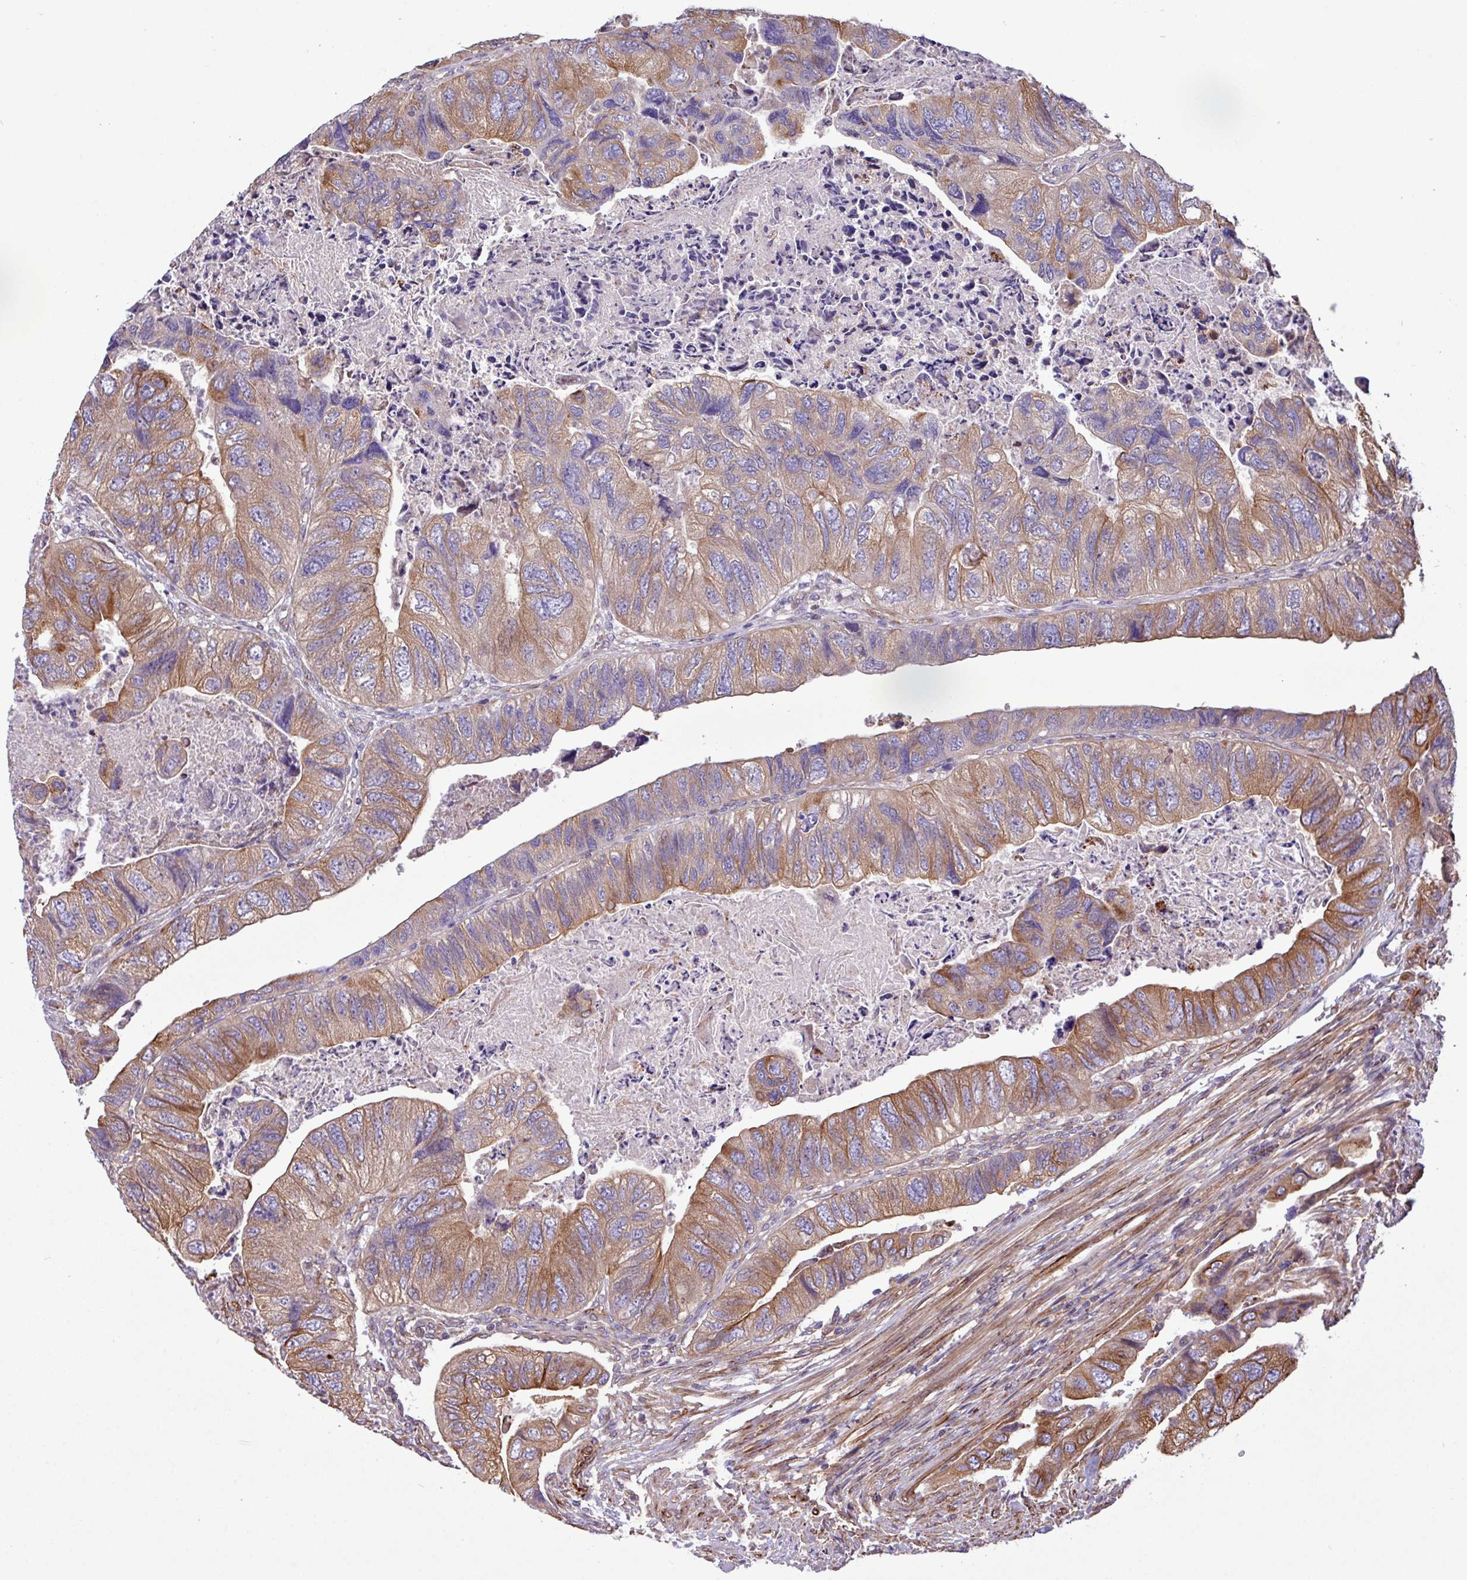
{"staining": {"intensity": "moderate", "quantity": ">75%", "location": "cytoplasmic/membranous"}, "tissue": "colorectal cancer", "cell_type": "Tumor cells", "image_type": "cancer", "snomed": [{"axis": "morphology", "description": "Adenocarcinoma, NOS"}, {"axis": "topography", "description": "Rectum"}], "caption": "The image shows staining of colorectal cancer (adenocarcinoma), revealing moderate cytoplasmic/membranous protein positivity (brown color) within tumor cells. The staining was performed using DAB, with brown indicating positive protein expression. Nuclei are stained blue with hematoxylin.", "gene": "ZNF300", "patient": {"sex": "male", "age": 63}}